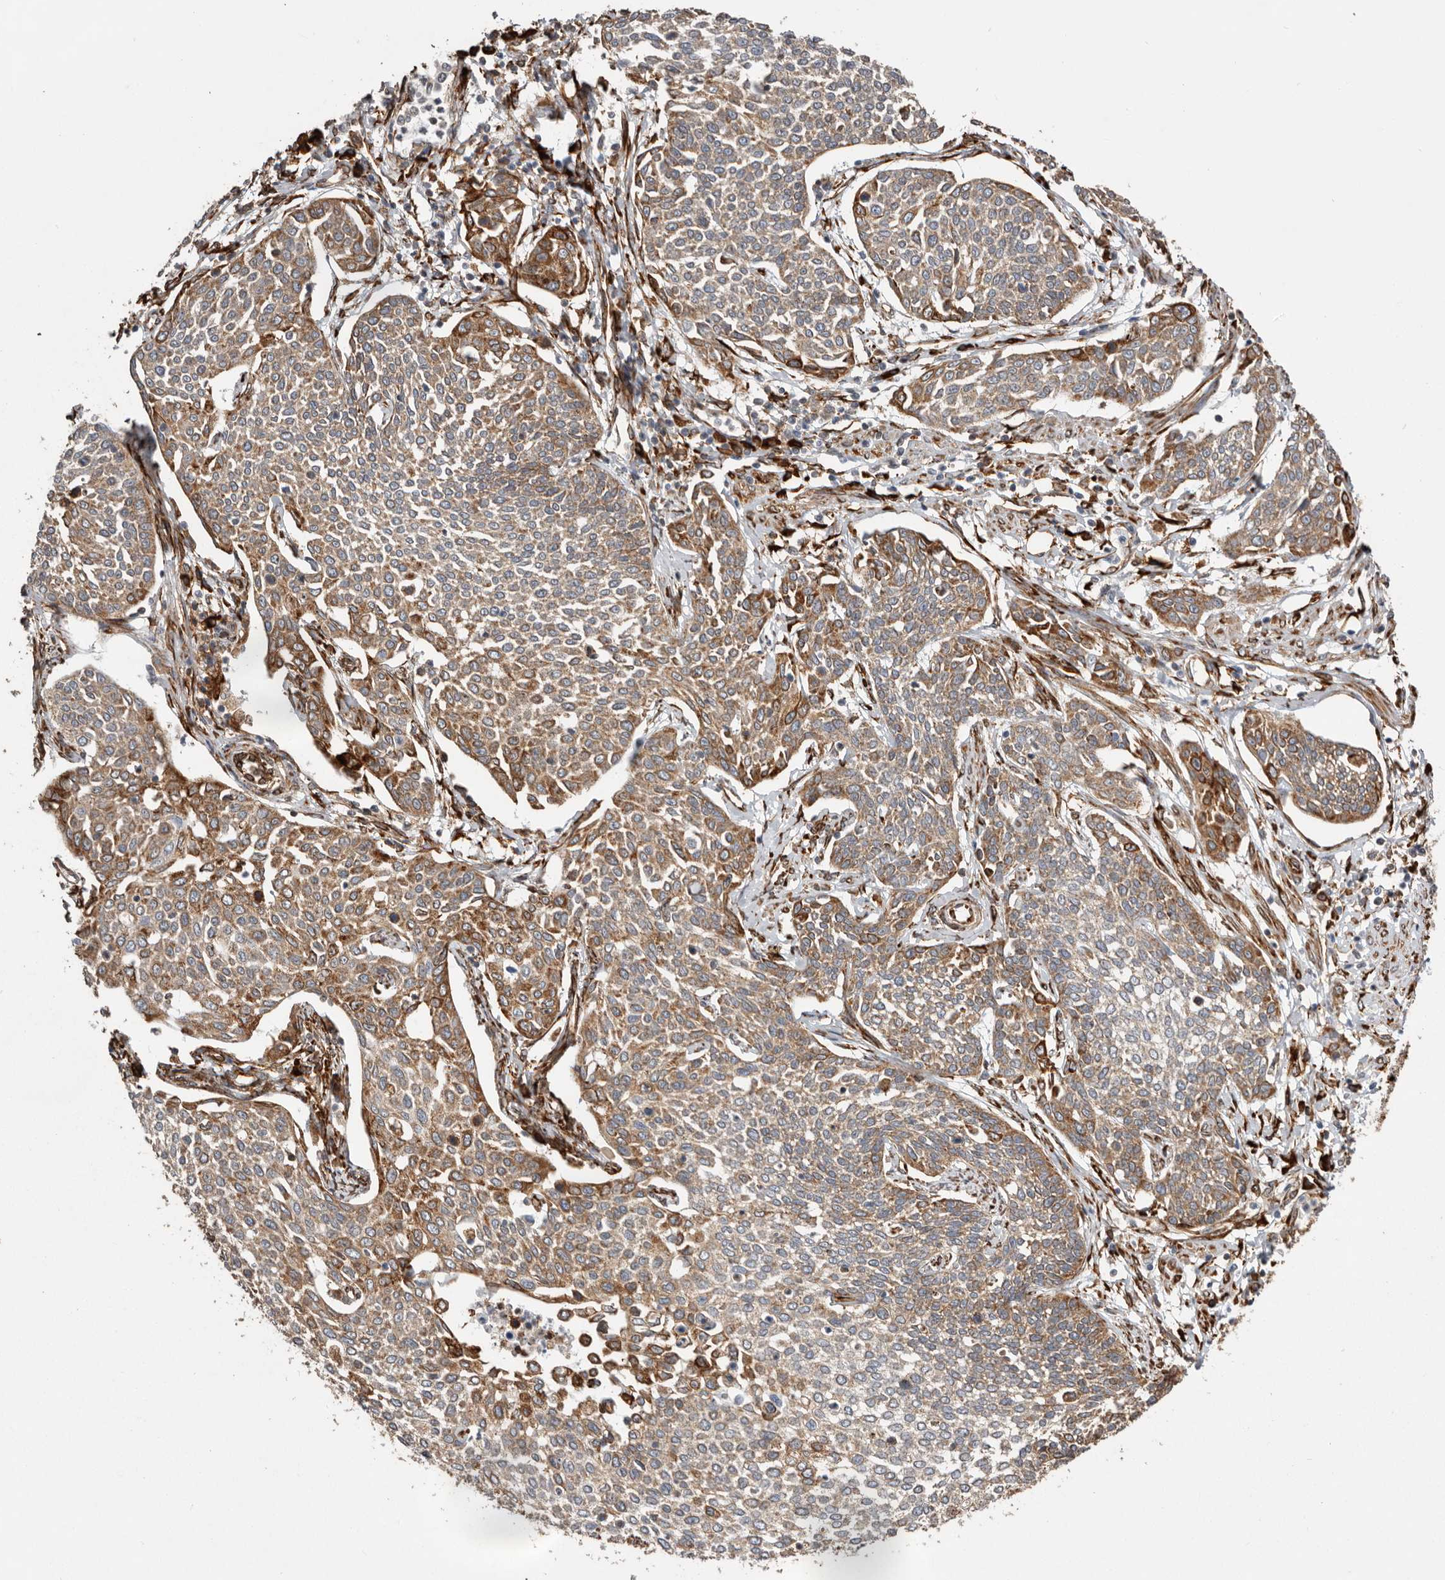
{"staining": {"intensity": "moderate", "quantity": ">75%", "location": "cytoplasmic/membranous"}, "tissue": "cervical cancer", "cell_type": "Tumor cells", "image_type": "cancer", "snomed": [{"axis": "morphology", "description": "Squamous cell carcinoma, NOS"}, {"axis": "topography", "description": "Cervix"}], "caption": "Brown immunohistochemical staining in cervical cancer (squamous cell carcinoma) exhibits moderate cytoplasmic/membranous positivity in approximately >75% of tumor cells.", "gene": "WDTC1", "patient": {"sex": "female", "age": 34}}